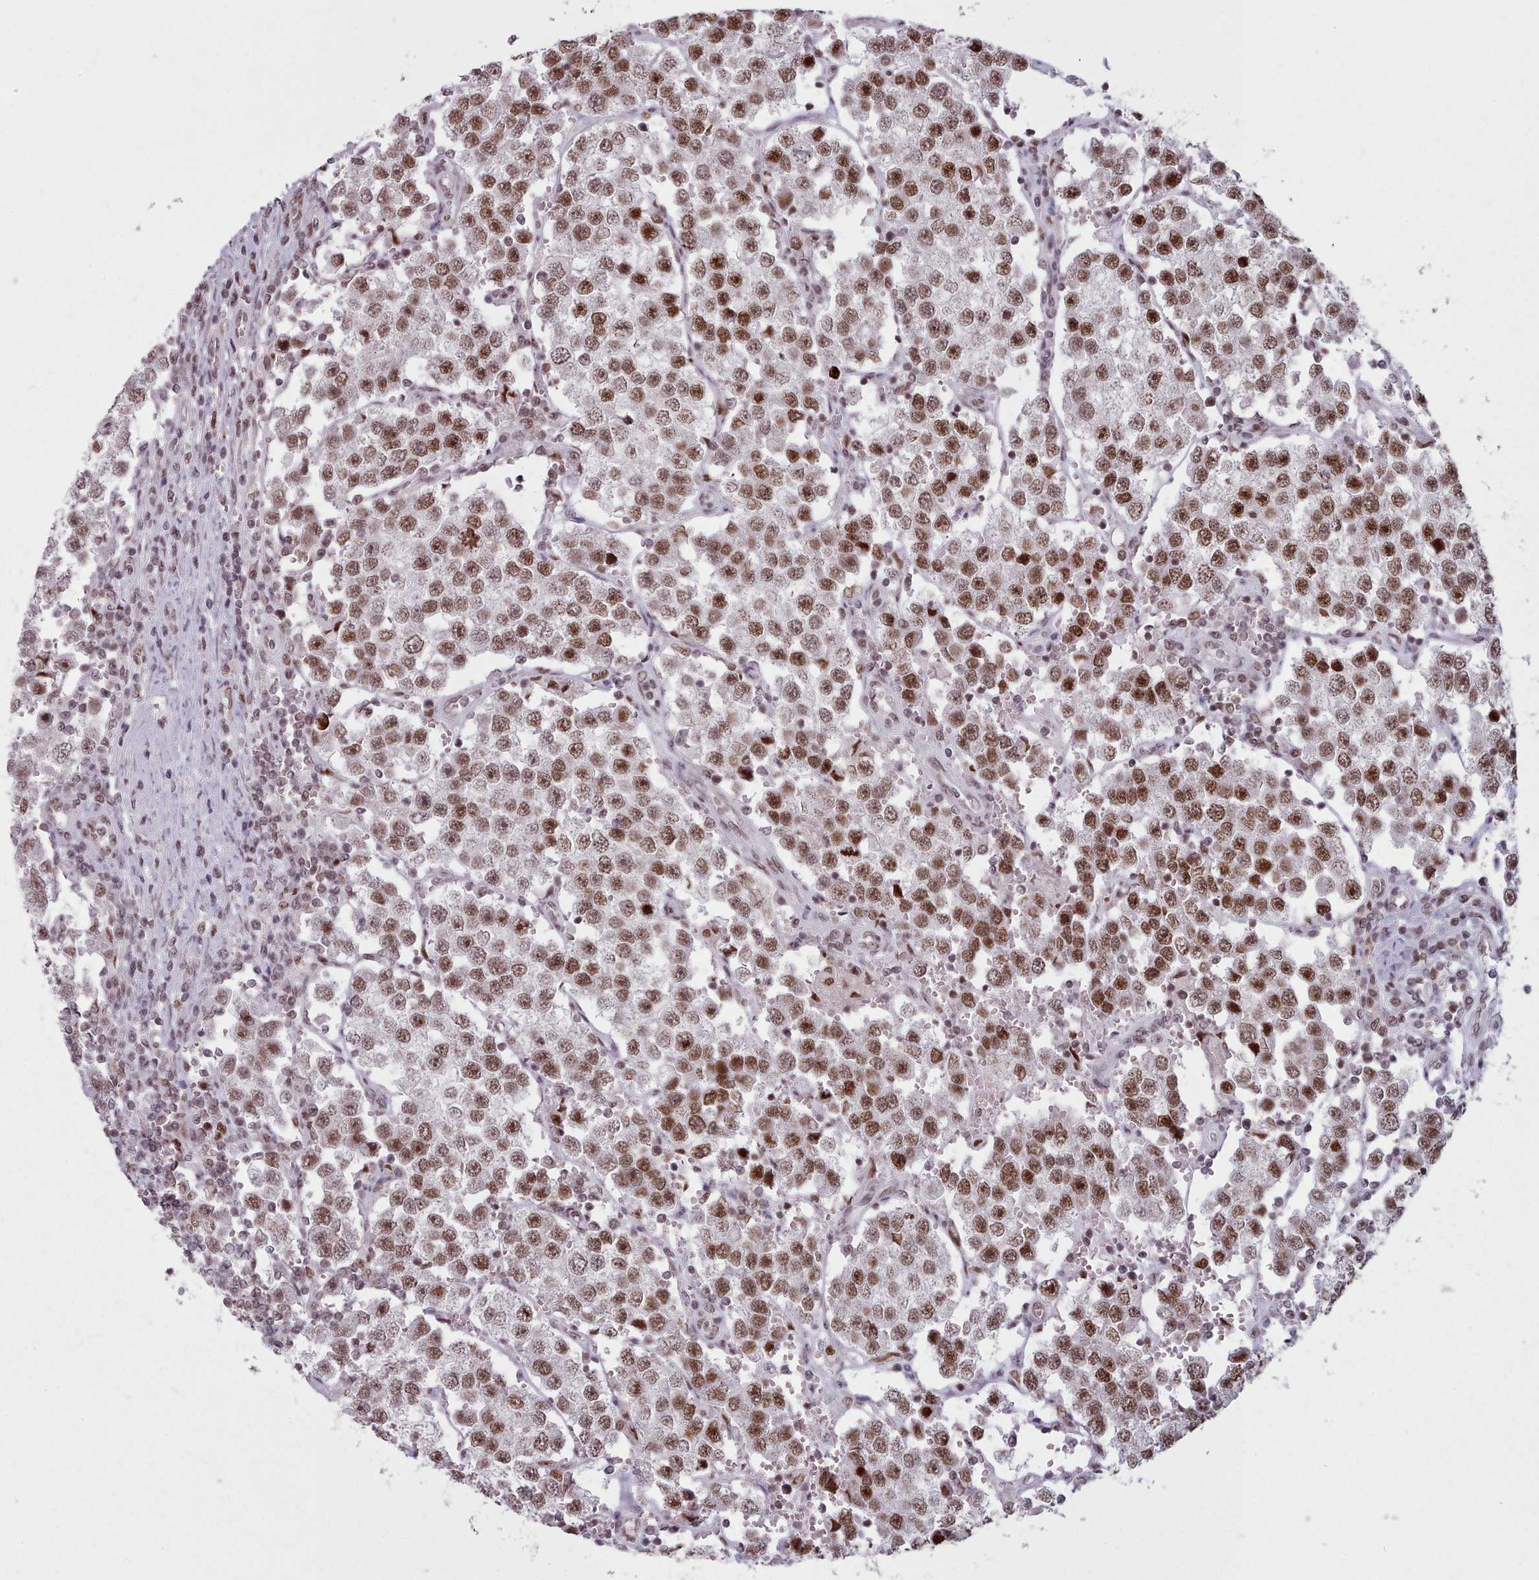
{"staining": {"intensity": "moderate", "quantity": ">75%", "location": "nuclear"}, "tissue": "testis cancer", "cell_type": "Tumor cells", "image_type": "cancer", "snomed": [{"axis": "morphology", "description": "Seminoma, NOS"}, {"axis": "topography", "description": "Testis"}], "caption": "Moderate nuclear positivity is appreciated in approximately >75% of tumor cells in testis seminoma. The staining was performed using DAB, with brown indicating positive protein expression. Nuclei are stained blue with hematoxylin.", "gene": "SRRM1", "patient": {"sex": "male", "age": 37}}